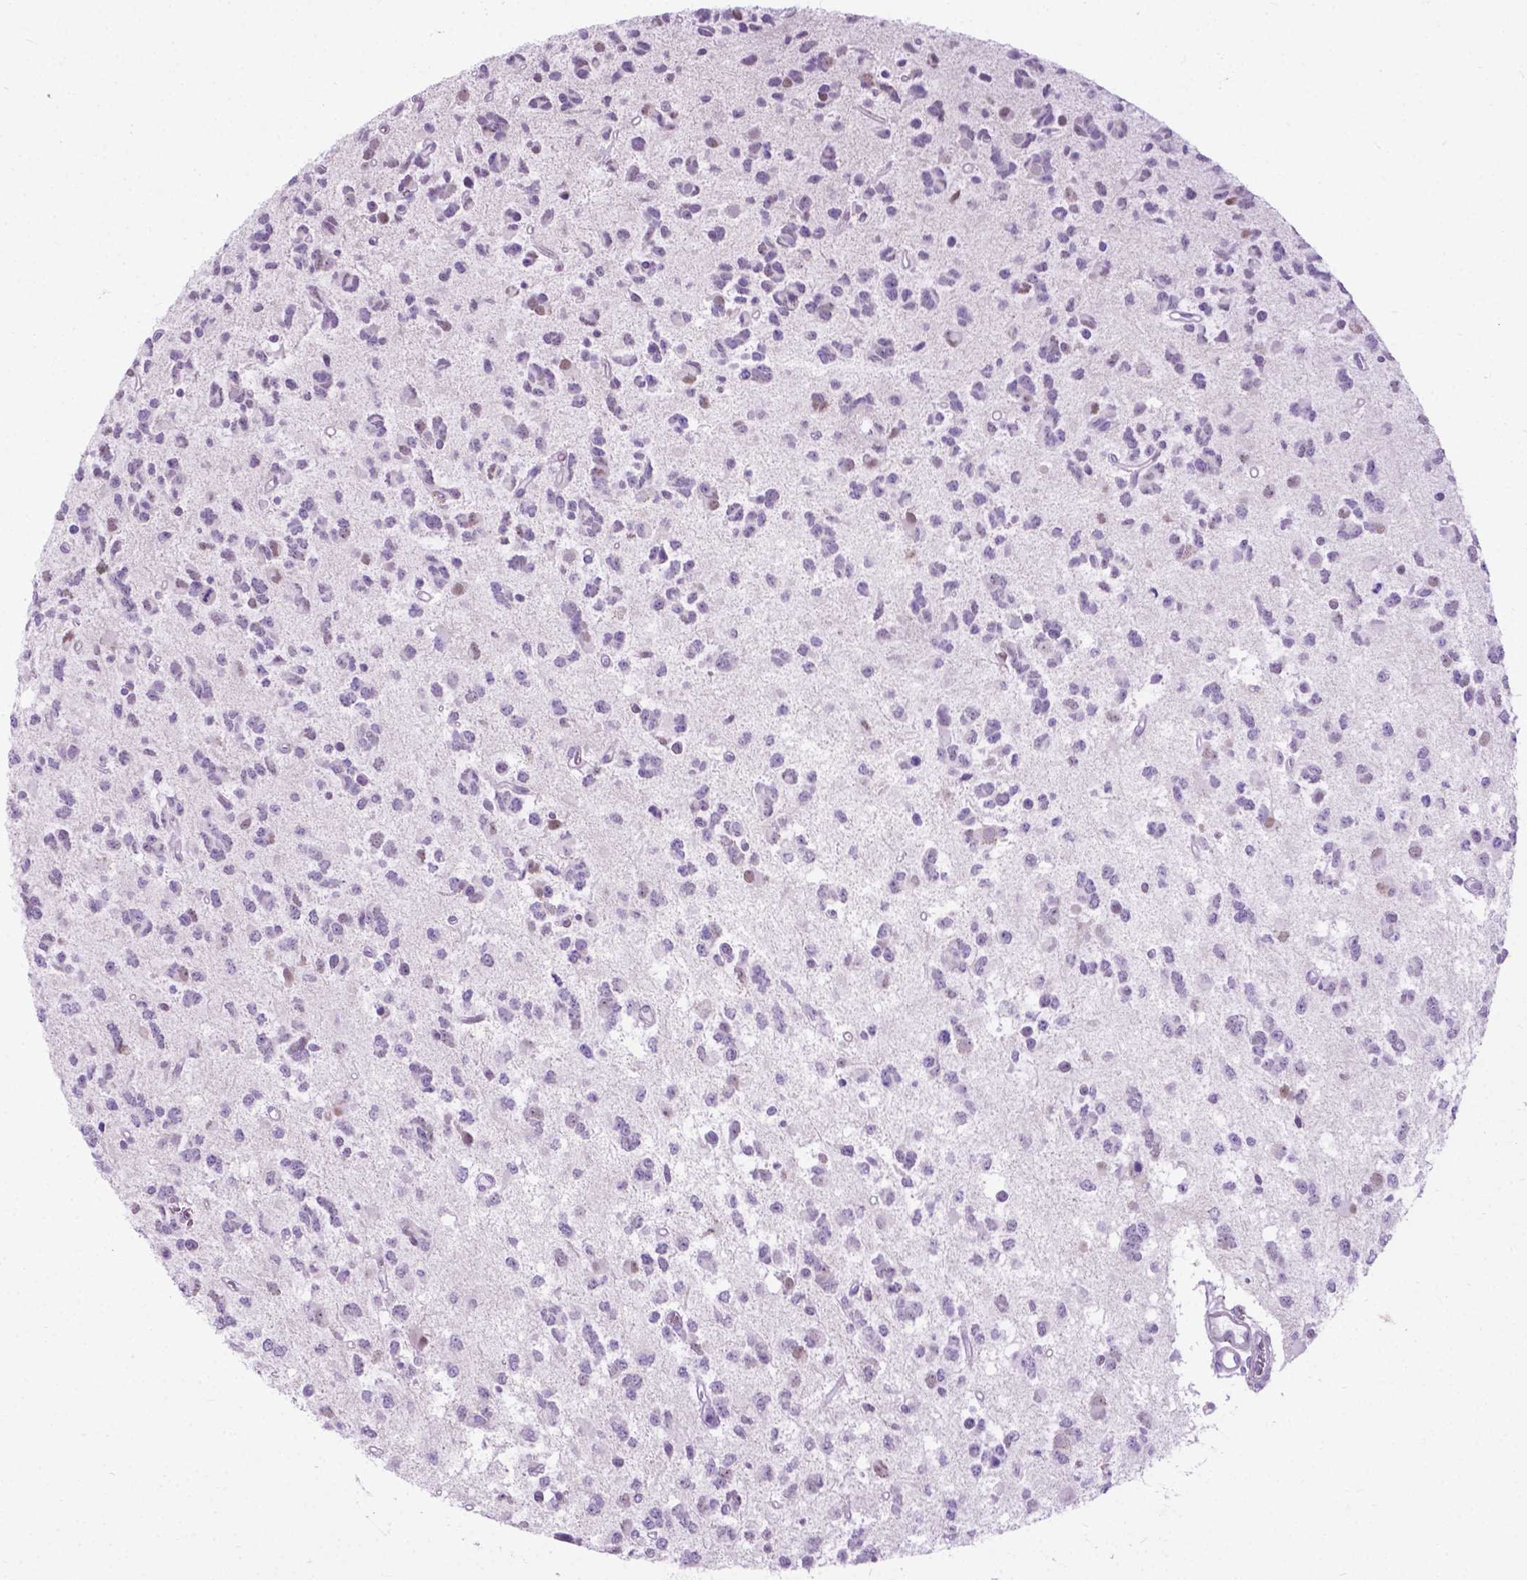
{"staining": {"intensity": "negative", "quantity": "none", "location": "none"}, "tissue": "glioma", "cell_type": "Tumor cells", "image_type": "cancer", "snomed": [{"axis": "morphology", "description": "Glioma, malignant, Low grade"}, {"axis": "topography", "description": "Brain"}], "caption": "IHC of human glioma exhibits no positivity in tumor cells.", "gene": "APCDD1L", "patient": {"sex": "female", "age": 45}}